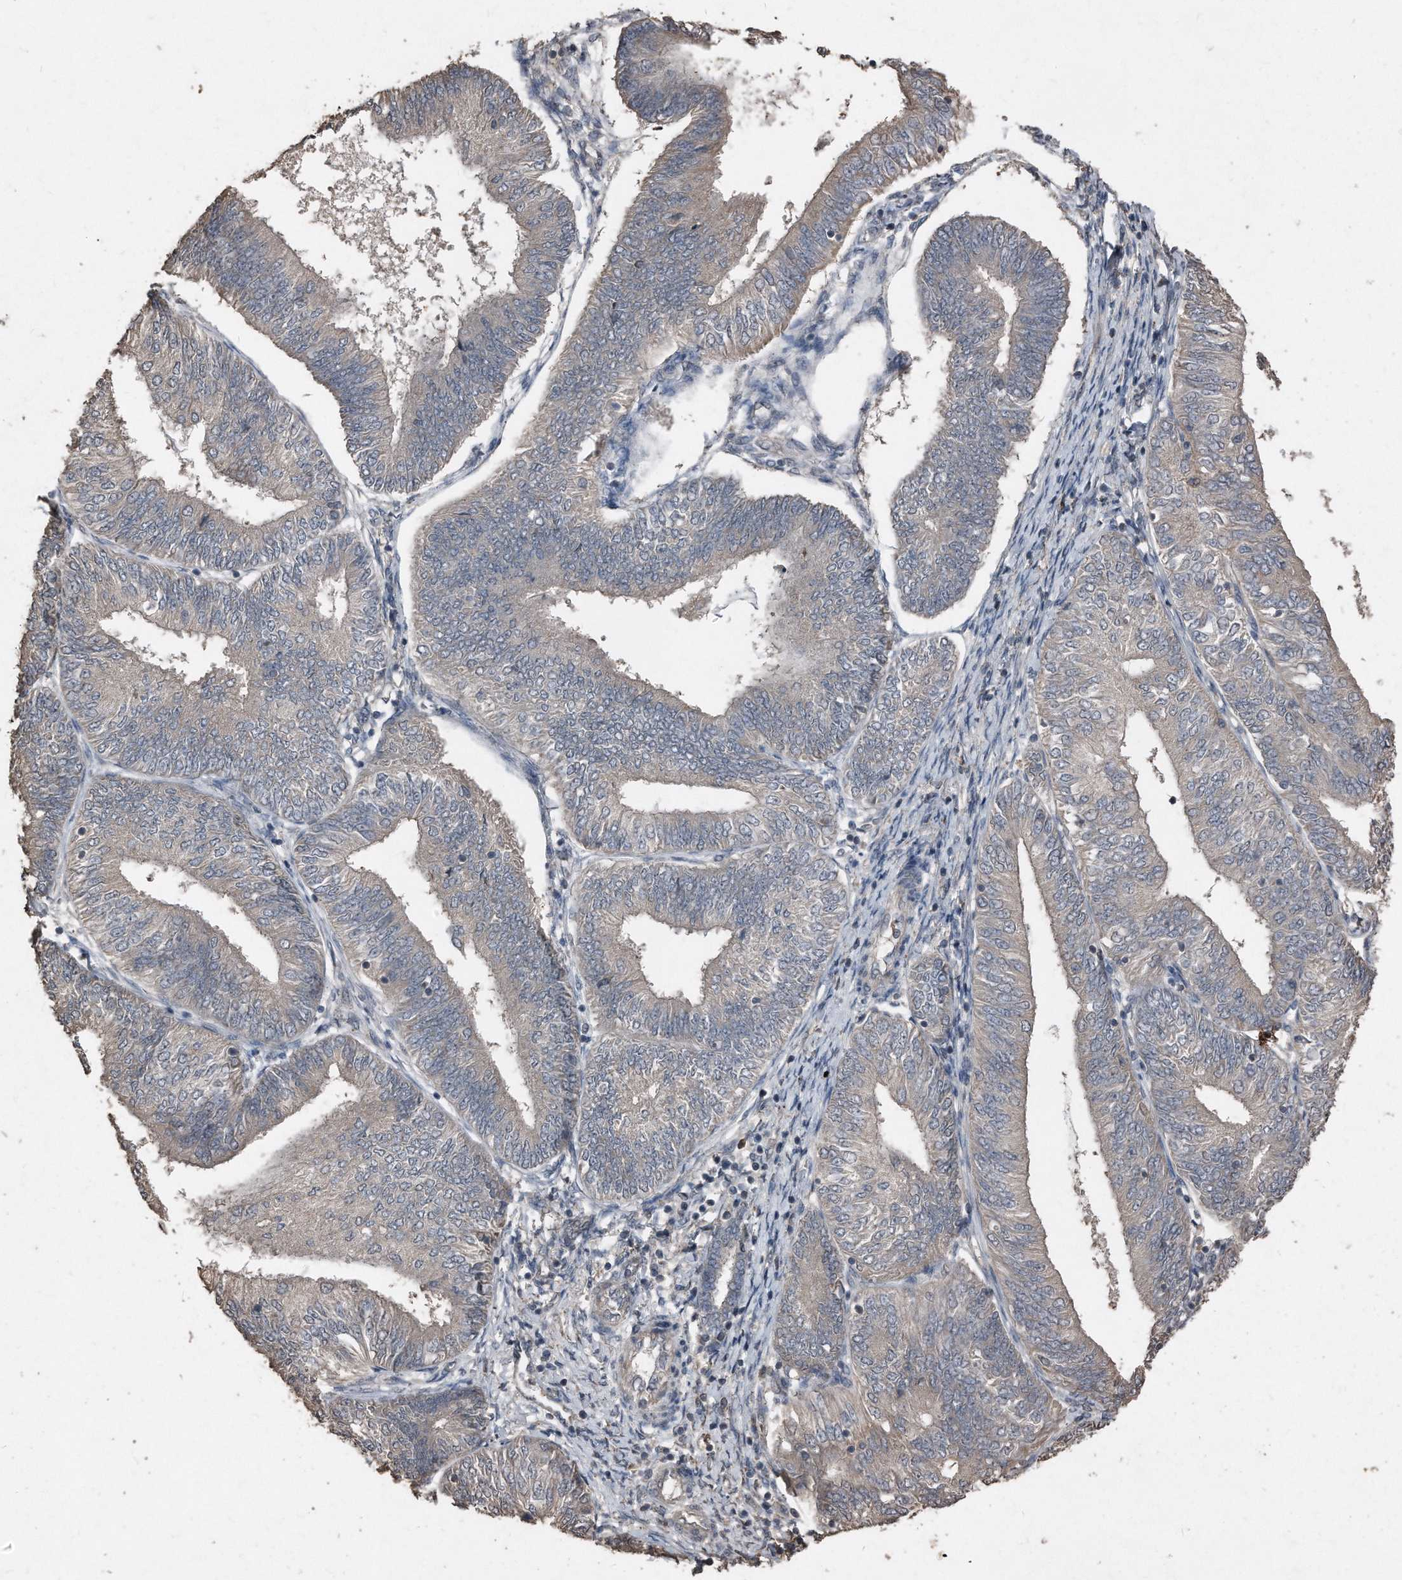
{"staining": {"intensity": "weak", "quantity": "<25%", "location": "cytoplasmic/membranous"}, "tissue": "endometrial cancer", "cell_type": "Tumor cells", "image_type": "cancer", "snomed": [{"axis": "morphology", "description": "Adenocarcinoma, NOS"}, {"axis": "topography", "description": "Endometrium"}], "caption": "An immunohistochemistry histopathology image of endometrial cancer is shown. There is no staining in tumor cells of endometrial cancer.", "gene": "ANKRD10", "patient": {"sex": "female", "age": 58}}